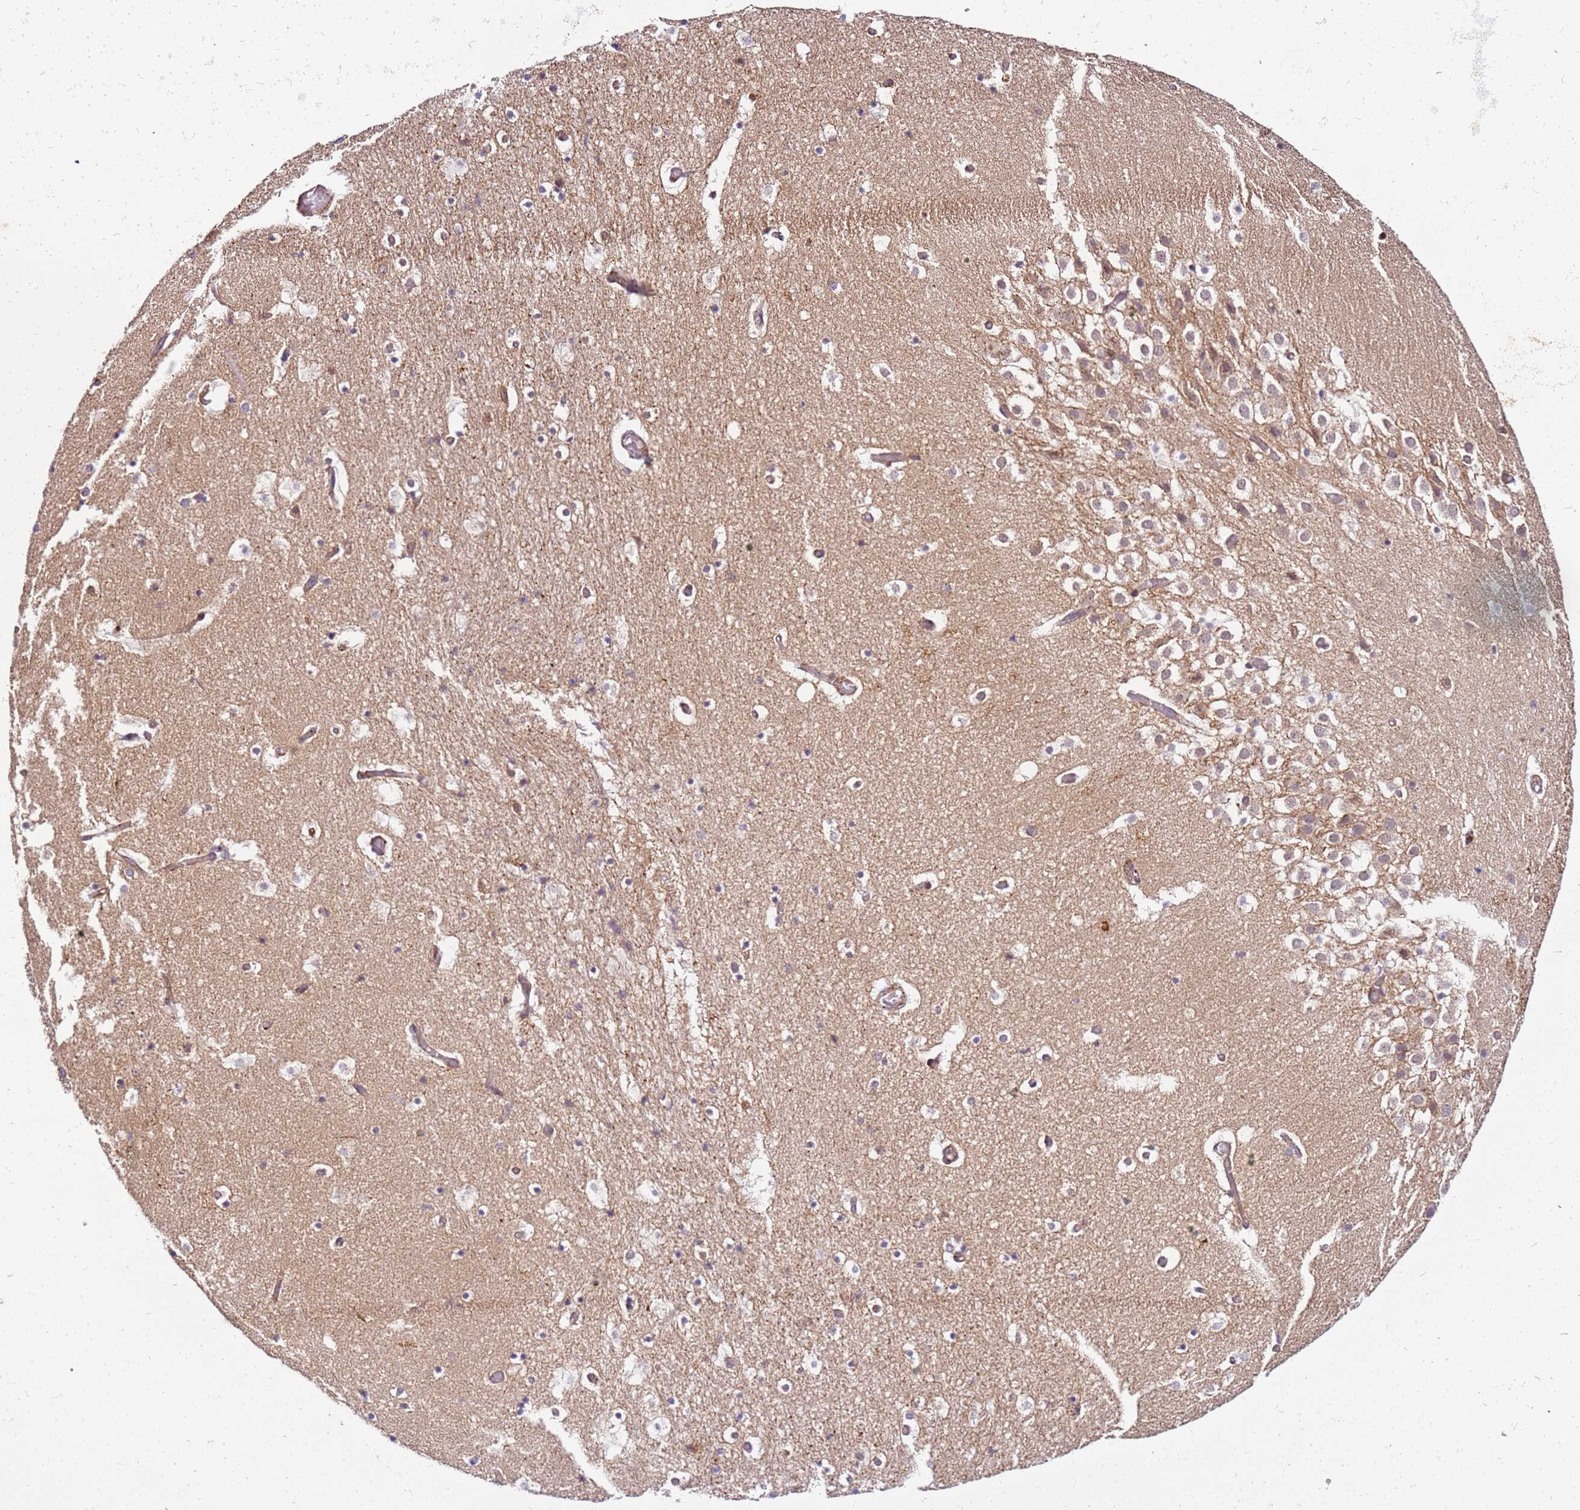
{"staining": {"intensity": "negative", "quantity": "none", "location": "none"}, "tissue": "hippocampus", "cell_type": "Glial cells", "image_type": "normal", "snomed": [{"axis": "morphology", "description": "Normal tissue, NOS"}, {"axis": "topography", "description": "Hippocampus"}], "caption": "Immunohistochemistry micrograph of benign human hippocampus stained for a protein (brown), which reveals no expression in glial cells. The staining was performed using DAB (3,3'-diaminobenzidine) to visualize the protein expression in brown, while the nuclei were stained in blue with hematoxylin (Magnification: 20x).", "gene": "PIH1D1", "patient": {"sex": "female", "age": 52}}